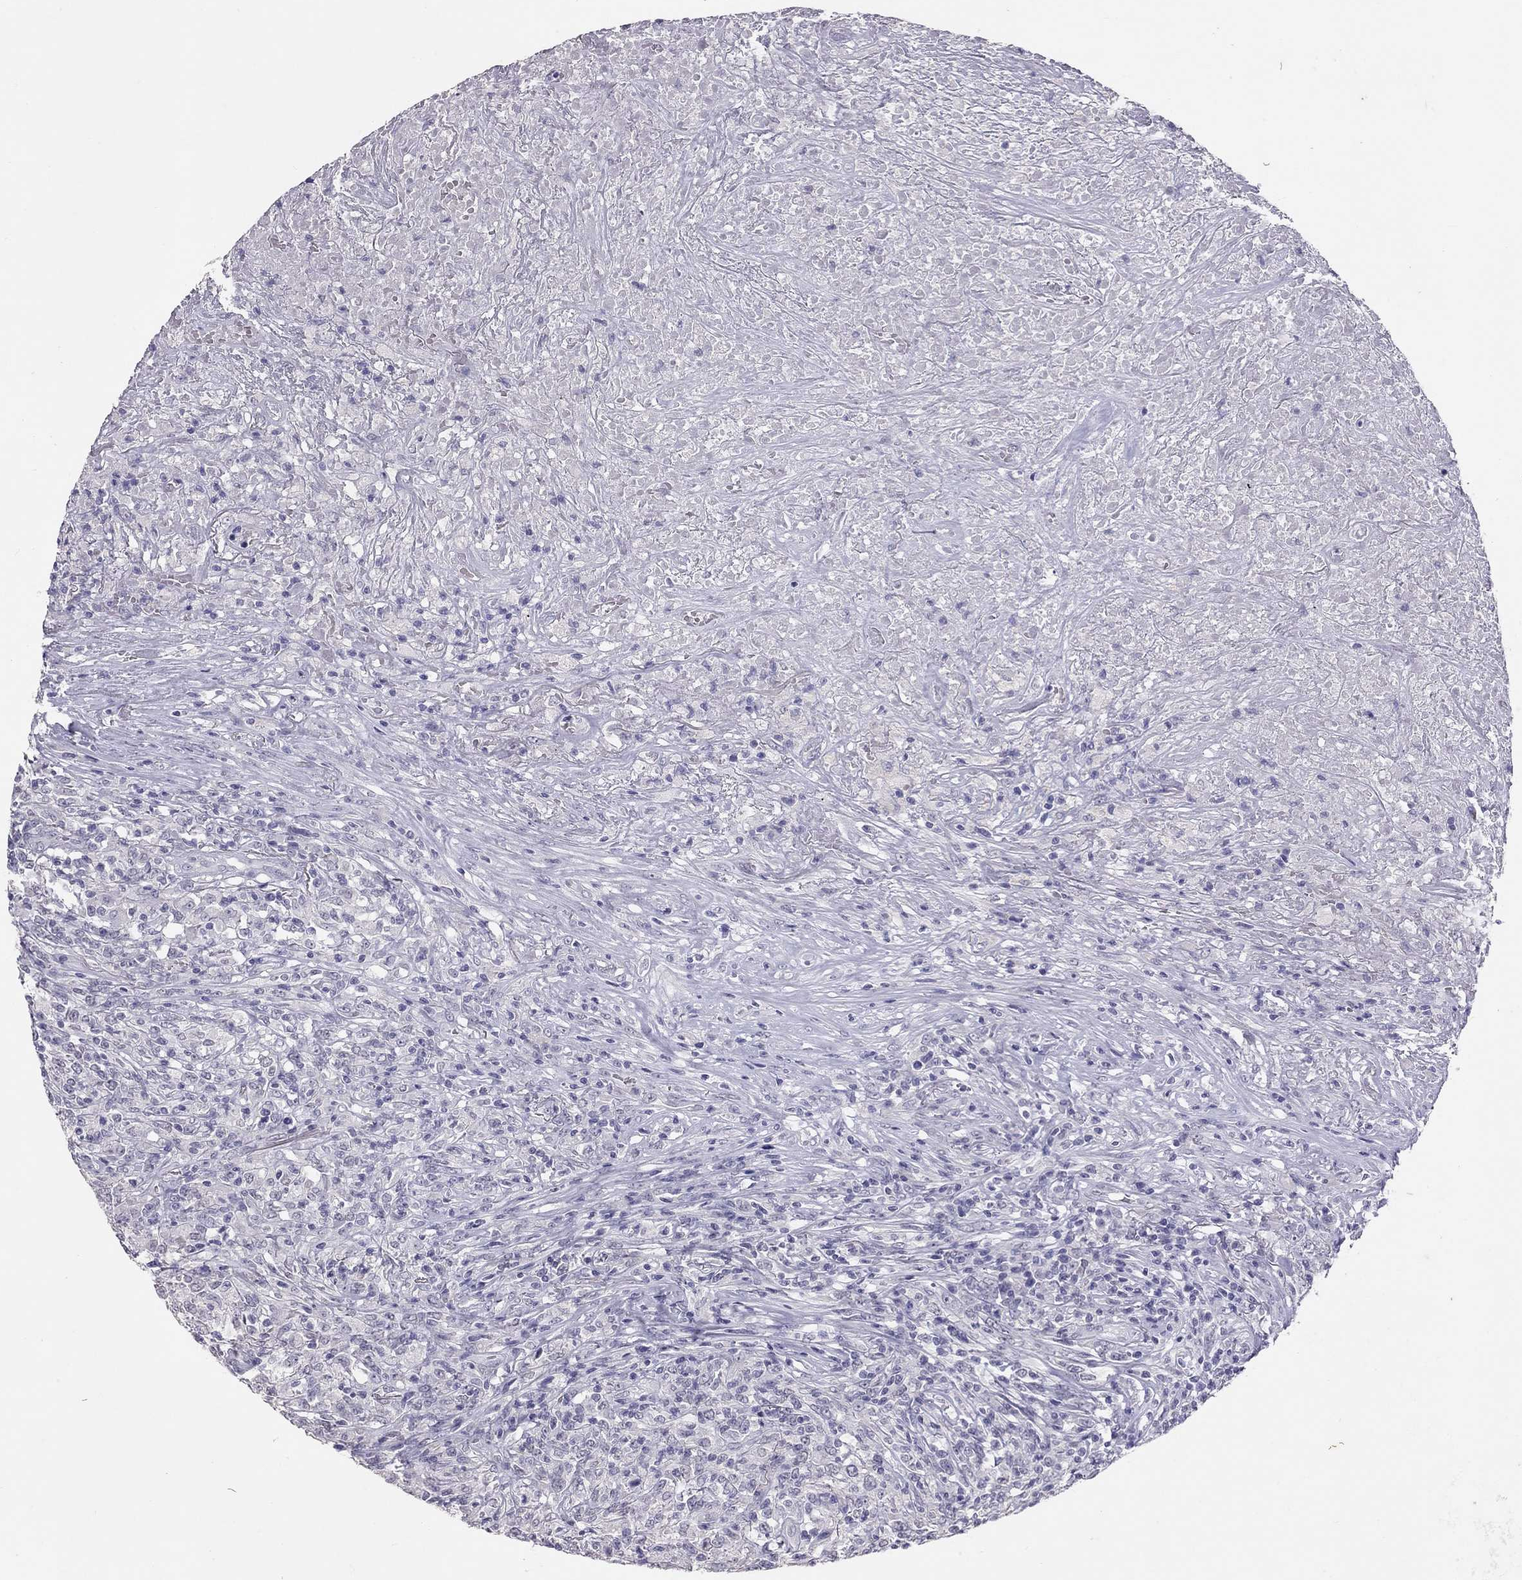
{"staining": {"intensity": "negative", "quantity": "none", "location": "none"}, "tissue": "lymphoma", "cell_type": "Tumor cells", "image_type": "cancer", "snomed": [{"axis": "morphology", "description": "Malignant lymphoma, non-Hodgkin's type, High grade"}, {"axis": "topography", "description": "Lung"}], "caption": "Immunohistochemistry of human lymphoma exhibits no staining in tumor cells. (Immunohistochemistry (ihc), brightfield microscopy, high magnification).", "gene": "PSMB11", "patient": {"sex": "male", "age": 79}}